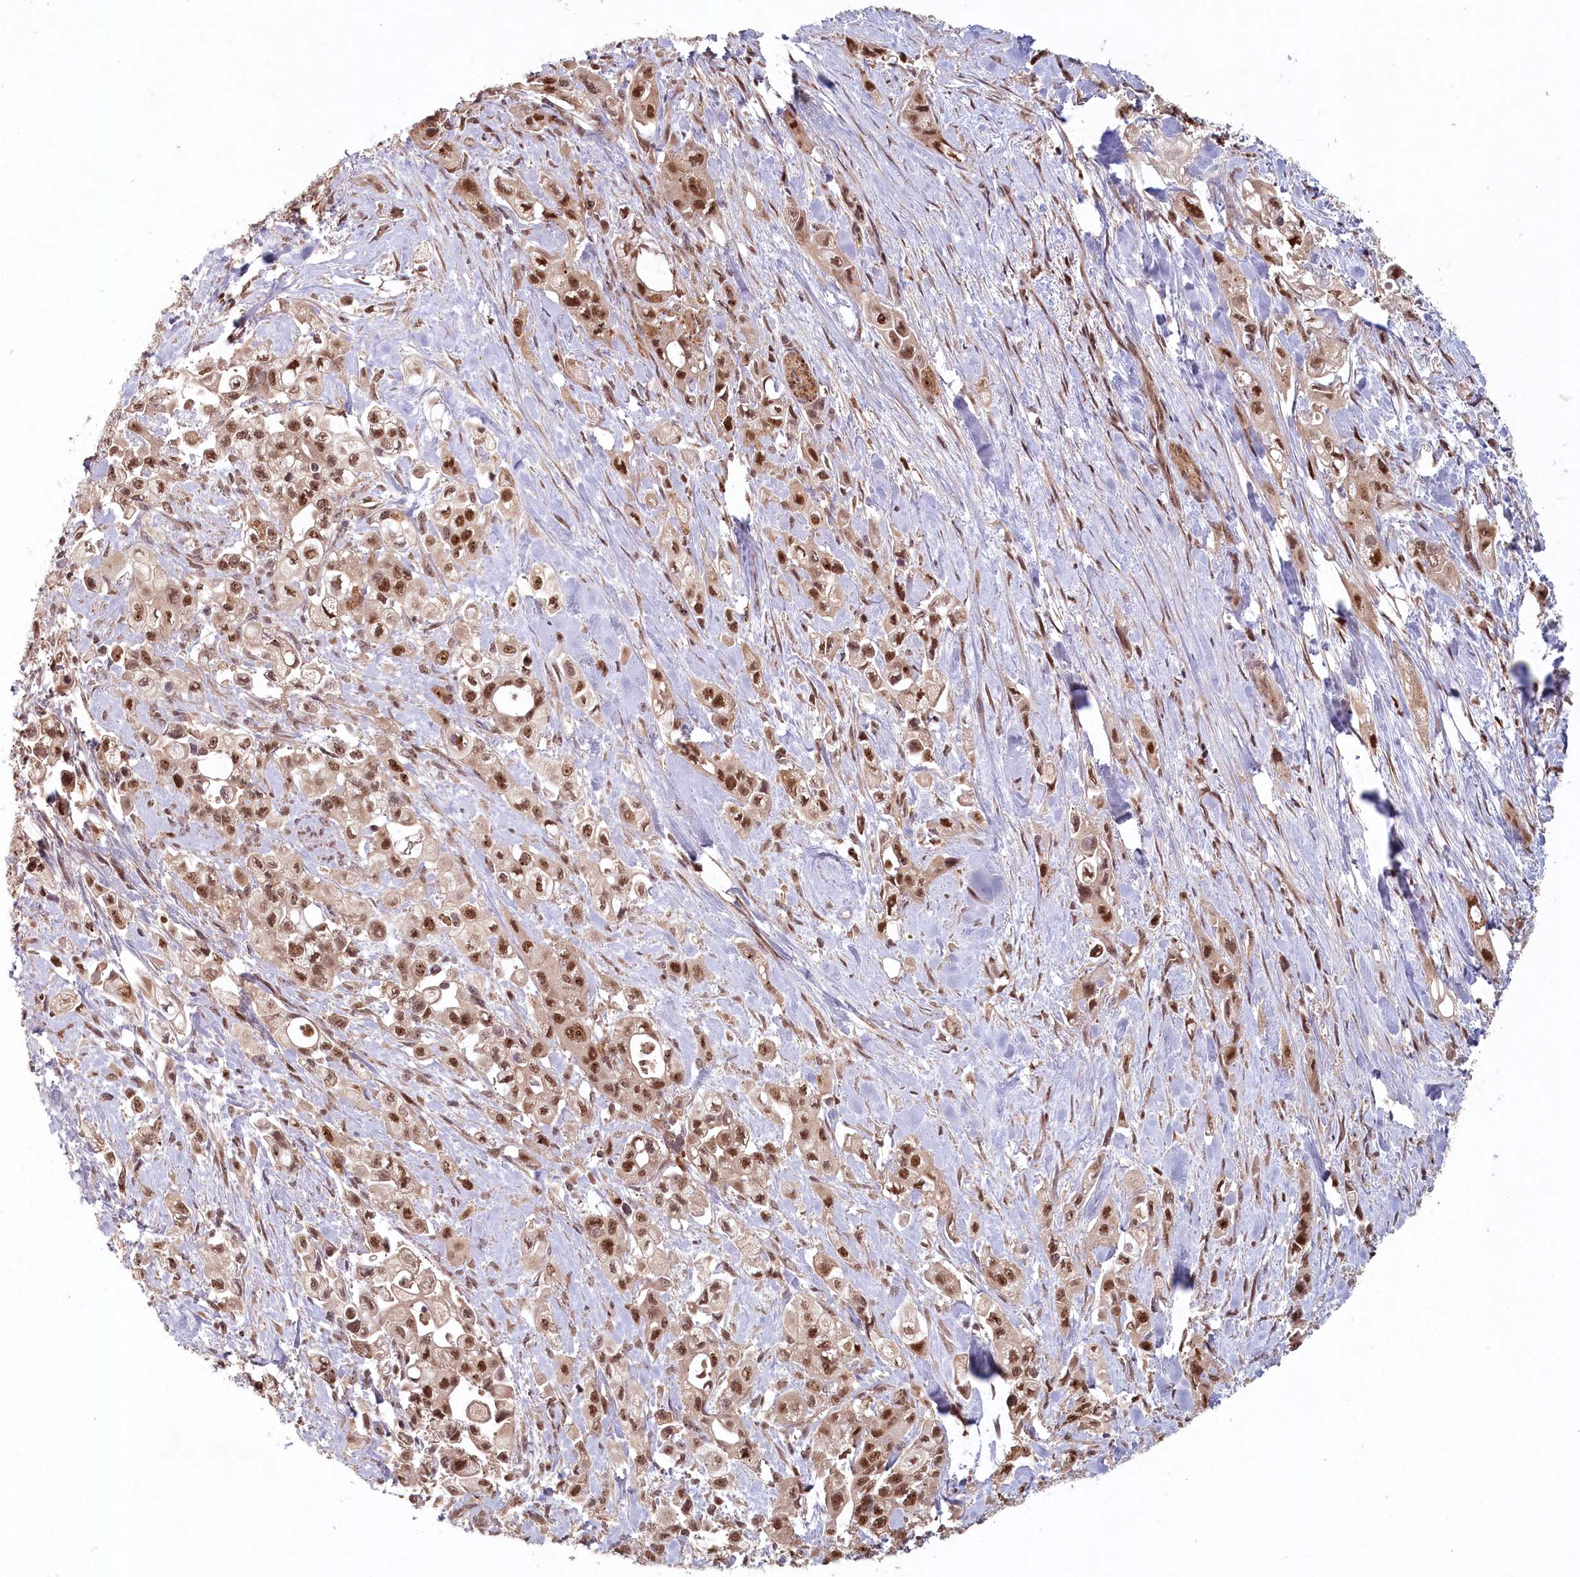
{"staining": {"intensity": "moderate", "quantity": ">75%", "location": "nuclear"}, "tissue": "pancreatic cancer", "cell_type": "Tumor cells", "image_type": "cancer", "snomed": [{"axis": "morphology", "description": "Adenocarcinoma, NOS"}, {"axis": "topography", "description": "Pancreas"}], "caption": "Adenocarcinoma (pancreatic) was stained to show a protein in brown. There is medium levels of moderate nuclear staining in about >75% of tumor cells.", "gene": "WAPL", "patient": {"sex": "female", "age": 66}}